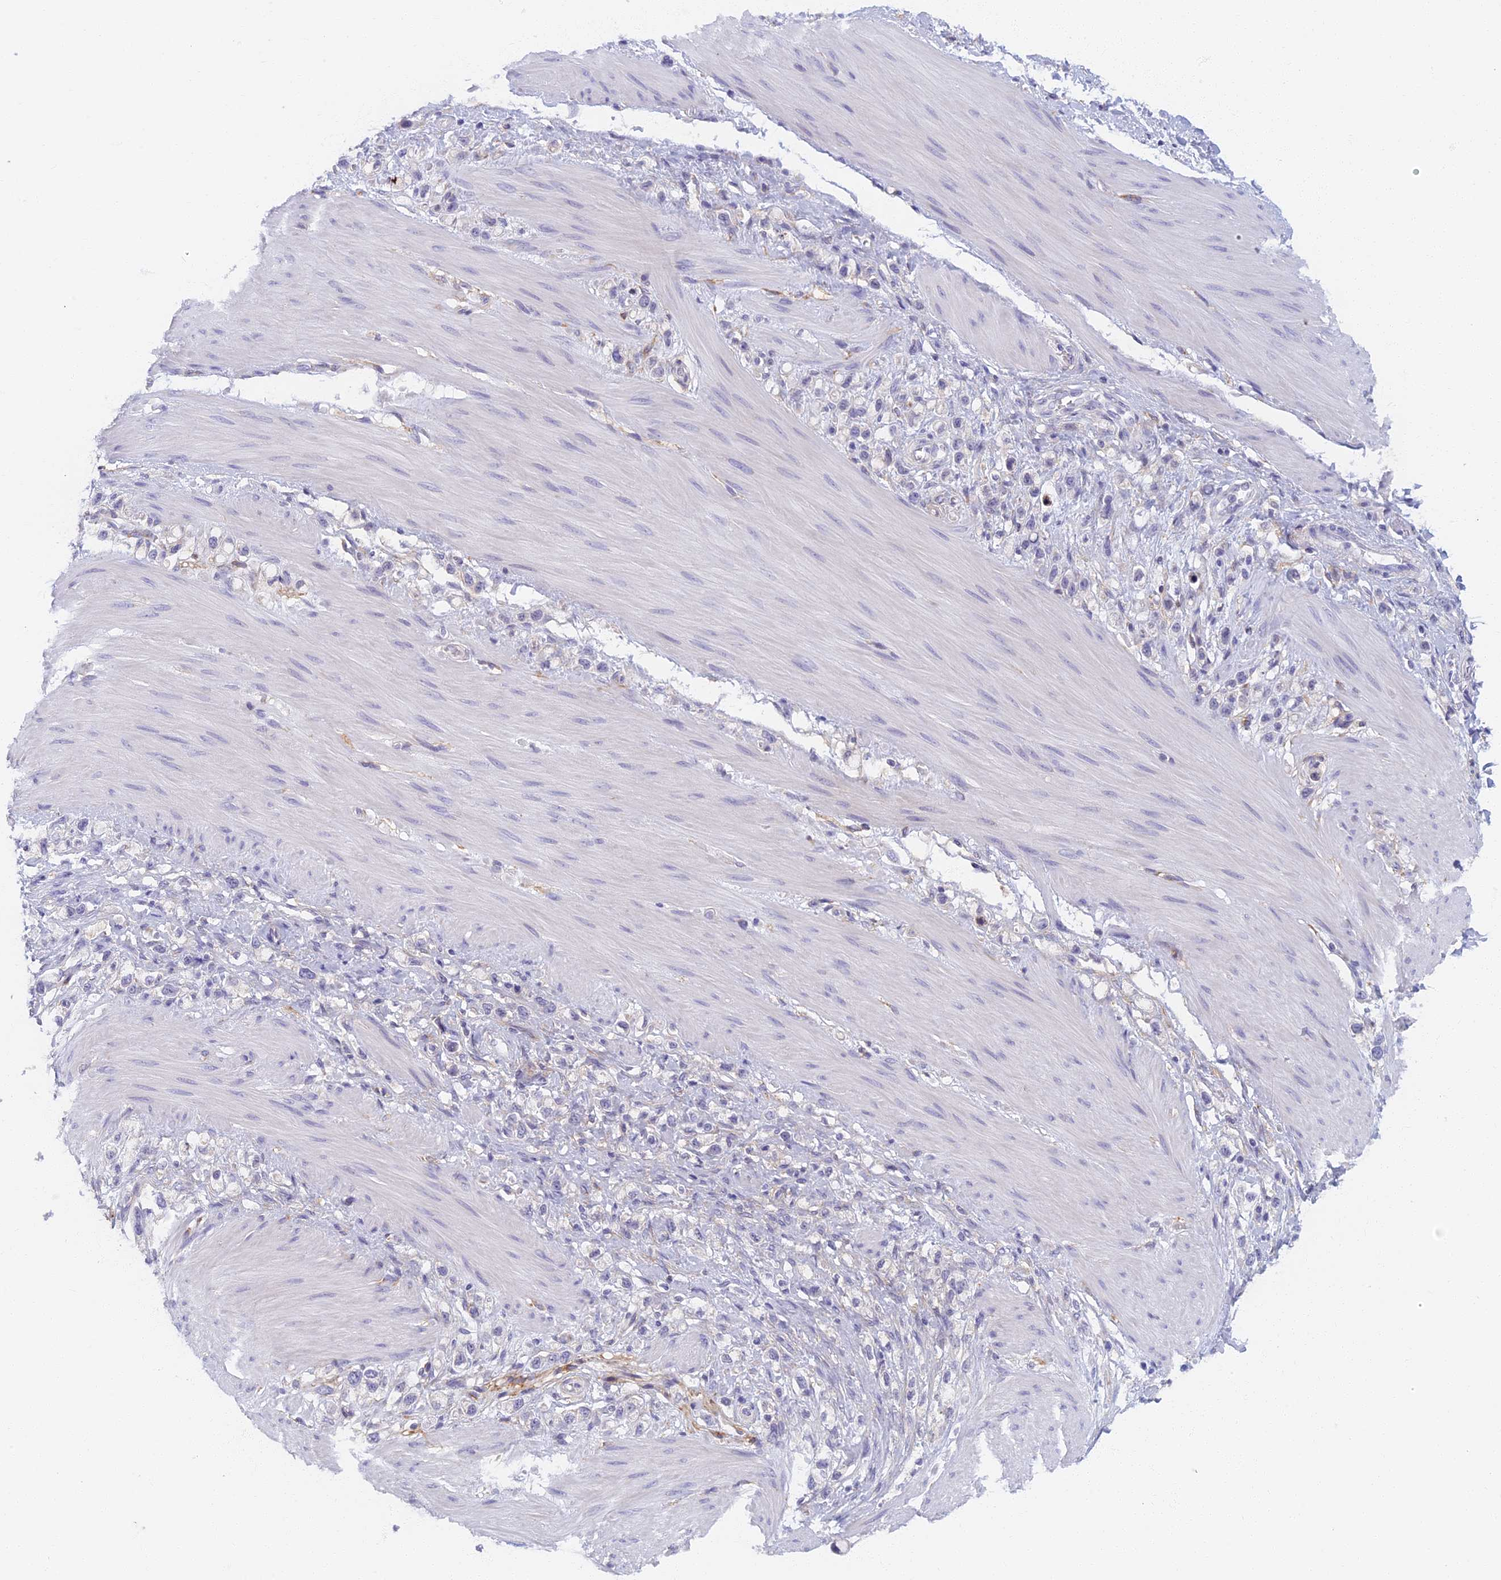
{"staining": {"intensity": "negative", "quantity": "none", "location": "none"}, "tissue": "stomach cancer", "cell_type": "Tumor cells", "image_type": "cancer", "snomed": [{"axis": "morphology", "description": "Adenocarcinoma, NOS"}, {"axis": "topography", "description": "Stomach"}], "caption": "The photomicrograph demonstrates no significant expression in tumor cells of adenocarcinoma (stomach).", "gene": "DDX51", "patient": {"sex": "female", "age": 65}}